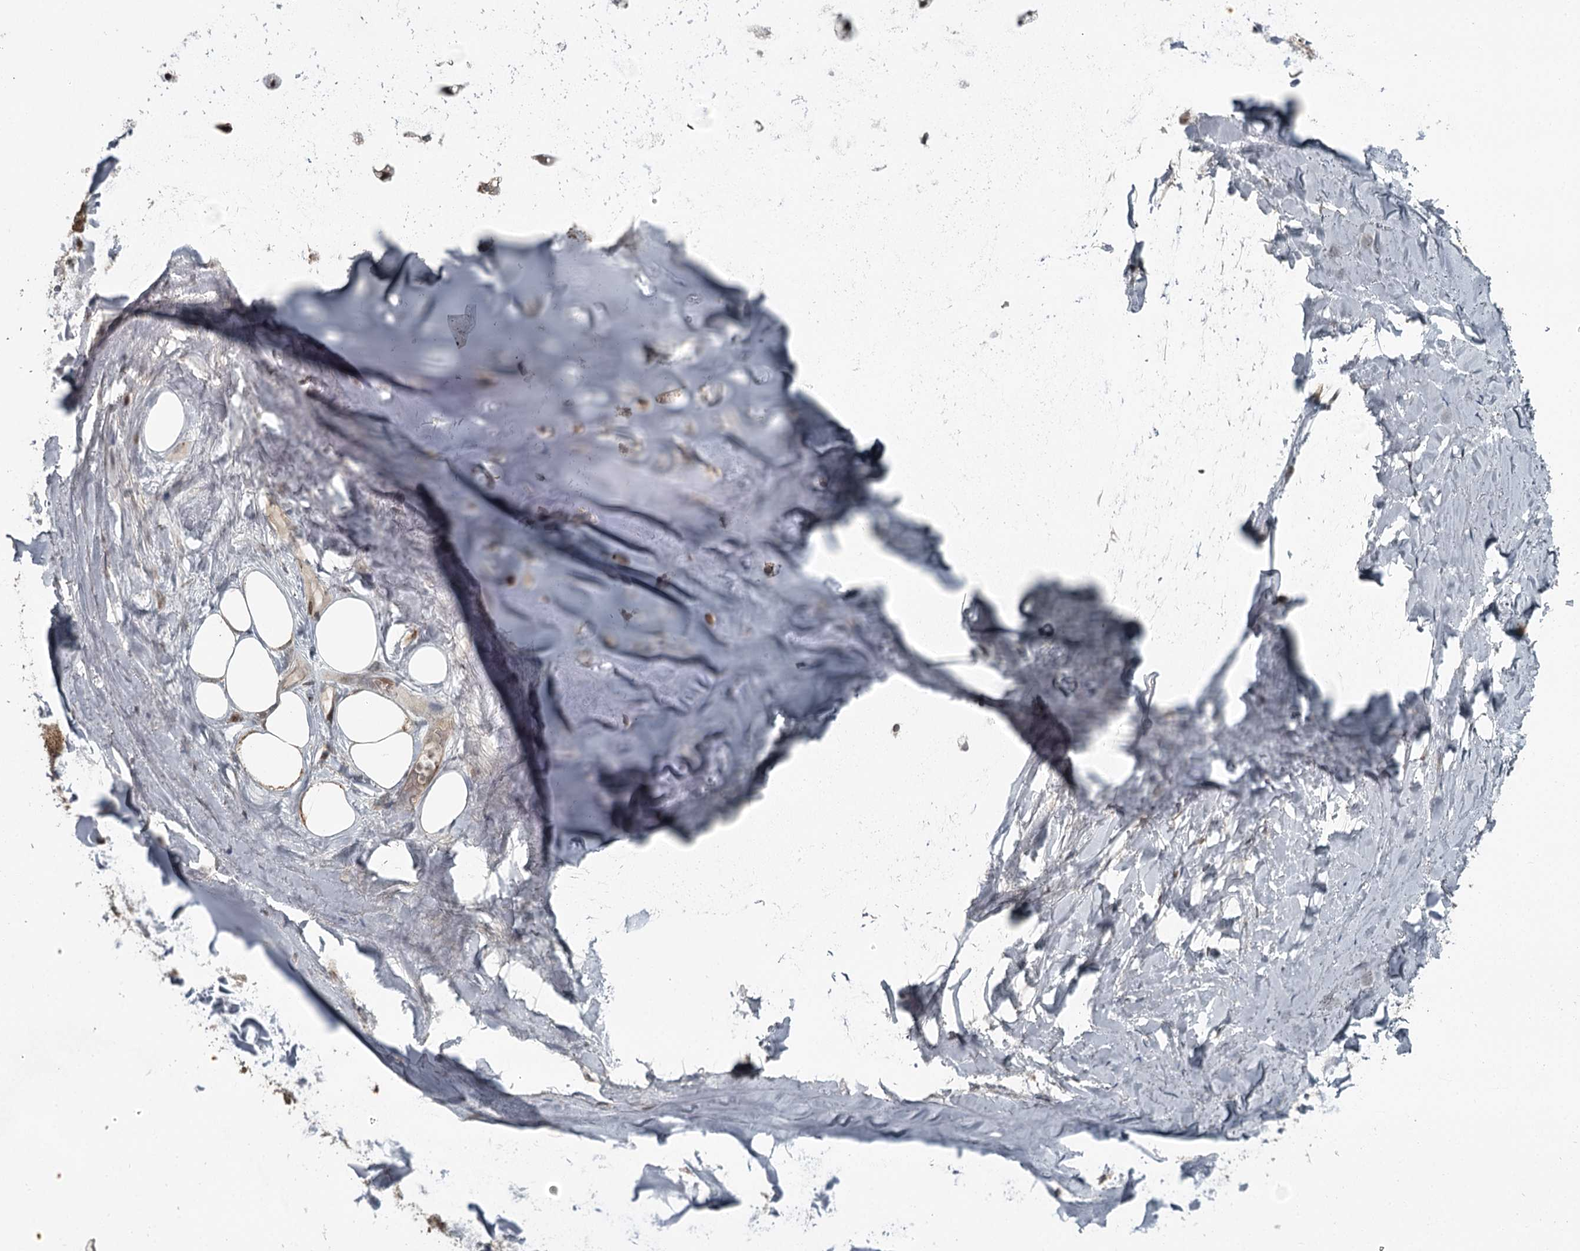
{"staining": {"intensity": "moderate", "quantity": ">75%", "location": "cytoplasmic/membranous,nuclear"}, "tissue": "adipose tissue", "cell_type": "Adipocytes", "image_type": "normal", "snomed": [{"axis": "morphology", "description": "Normal tissue, NOS"}, {"axis": "topography", "description": "Lymph node"}, {"axis": "topography", "description": "Cartilage tissue"}, {"axis": "topography", "description": "Bronchus"}], "caption": "Immunohistochemistry (IHC) of benign adipose tissue shows medium levels of moderate cytoplasmic/membranous,nuclear staining in about >75% of adipocytes. (IHC, brightfield microscopy, high magnification).", "gene": "RASSF8", "patient": {"sex": "male", "age": 63}}